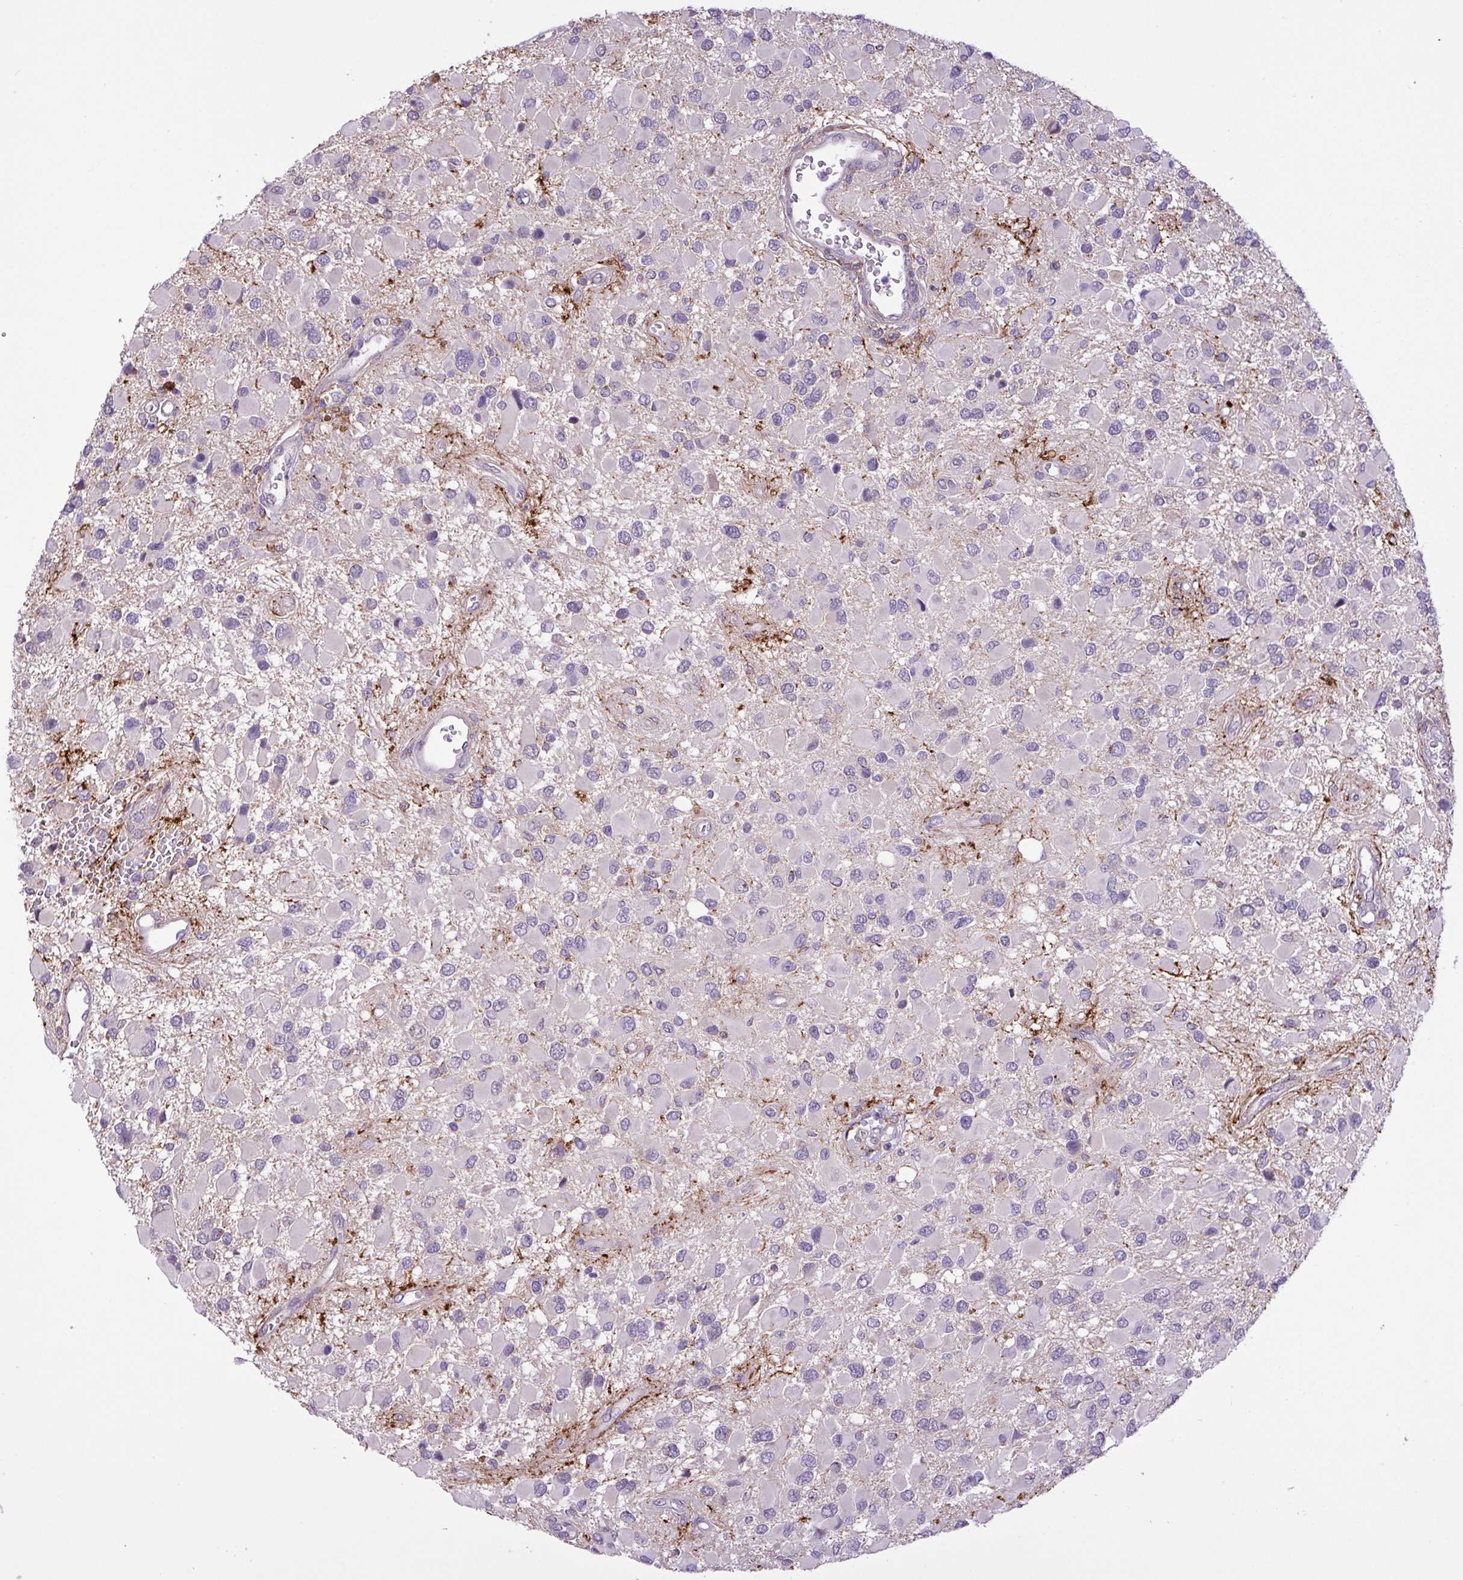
{"staining": {"intensity": "negative", "quantity": "none", "location": "none"}, "tissue": "glioma", "cell_type": "Tumor cells", "image_type": "cancer", "snomed": [{"axis": "morphology", "description": "Glioma, malignant, High grade"}, {"axis": "topography", "description": "Brain"}], "caption": "Immunohistochemistry of glioma reveals no expression in tumor cells.", "gene": "RPP25L", "patient": {"sex": "male", "age": 53}}